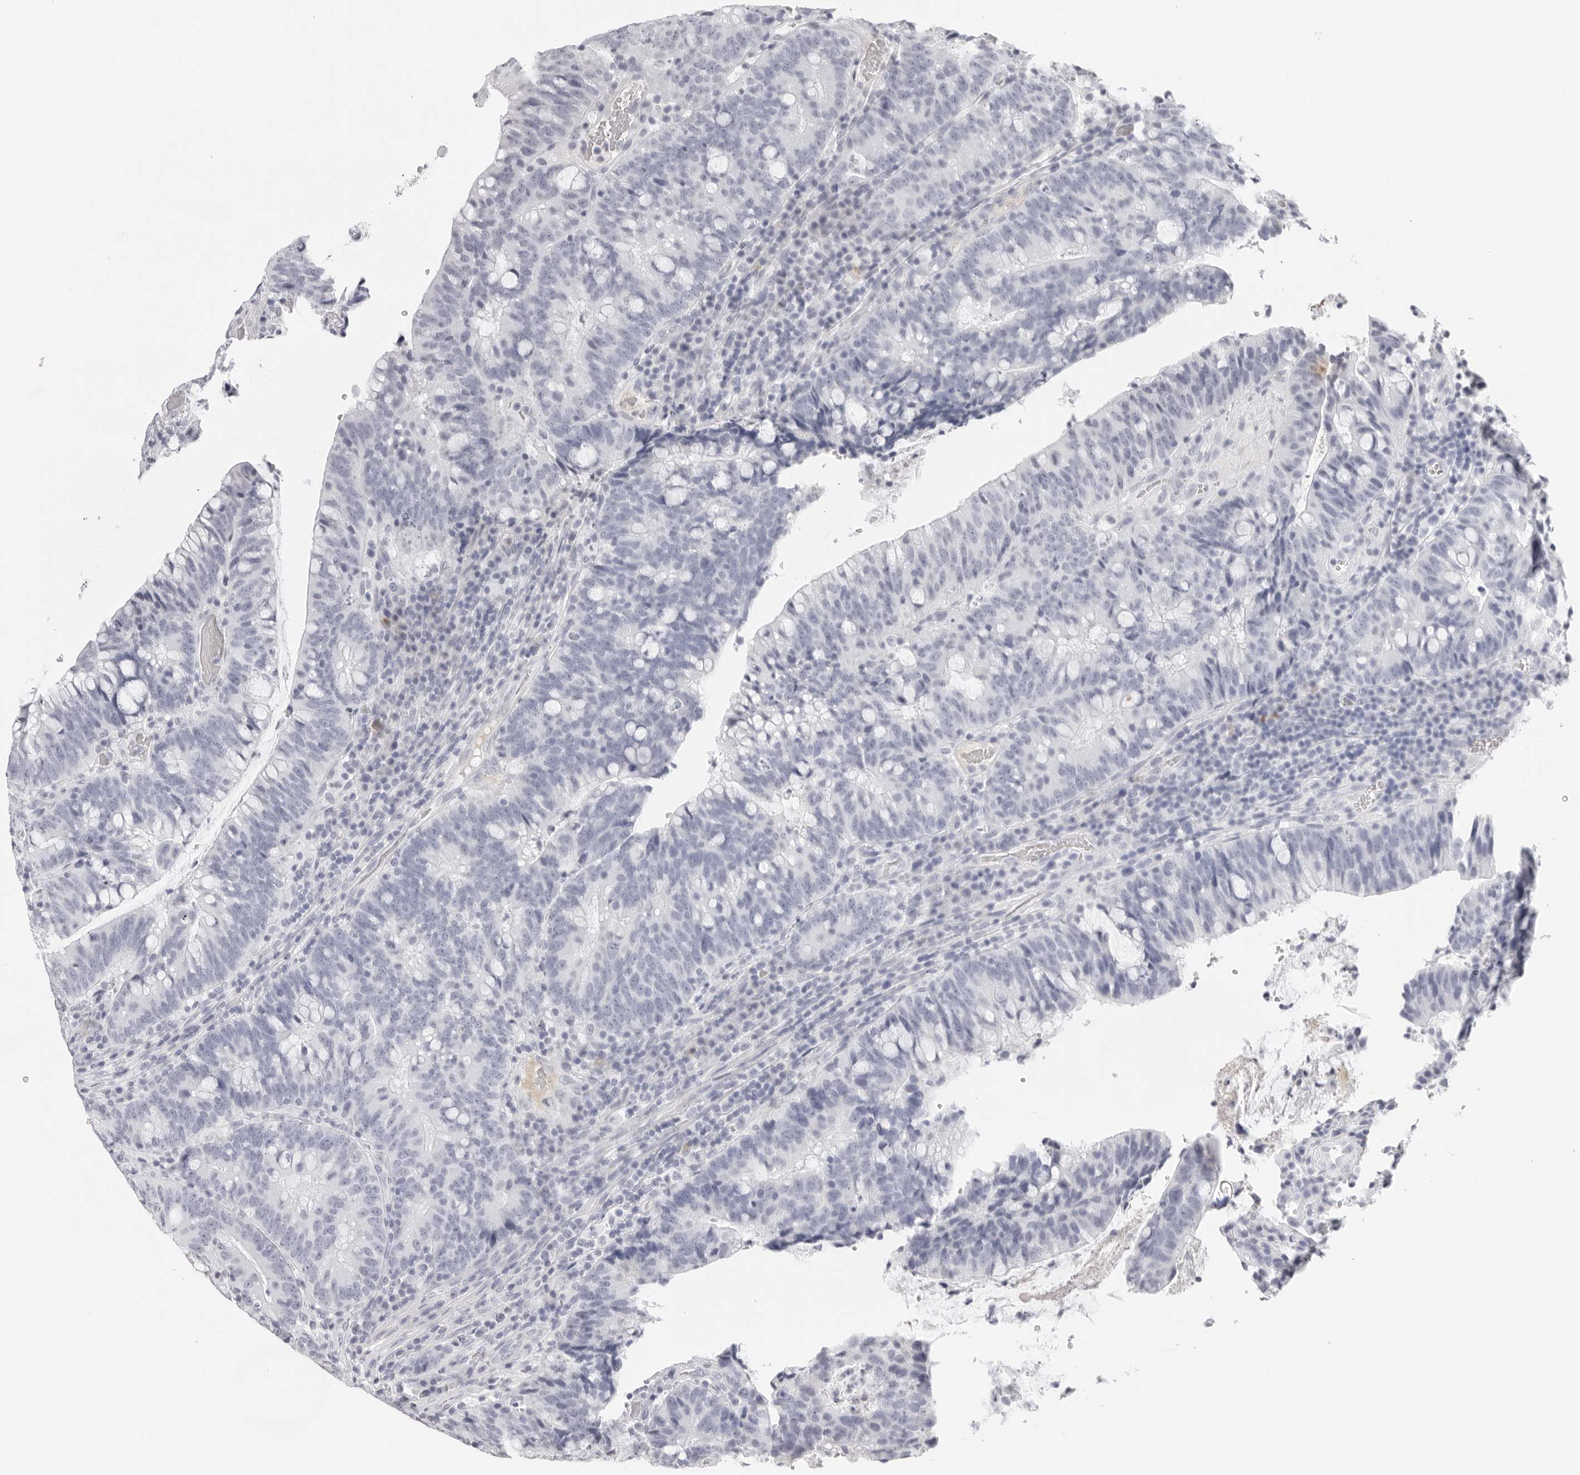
{"staining": {"intensity": "negative", "quantity": "none", "location": "none"}, "tissue": "colorectal cancer", "cell_type": "Tumor cells", "image_type": "cancer", "snomed": [{"axis": "morphology", "description": "Adenocarcinoma, NOS"}, {"axis": "topography", "description": "Colon"}], "caption": "IHC photomicrograph of neoplastic tissue: human colorectal adenocarcinoma stained with DAB (3,3'-diaminobenzidine) displays no significant protein staining in tumor cells.", "gene": "CST5", "patient": {"sex": "female", "age": 66}}